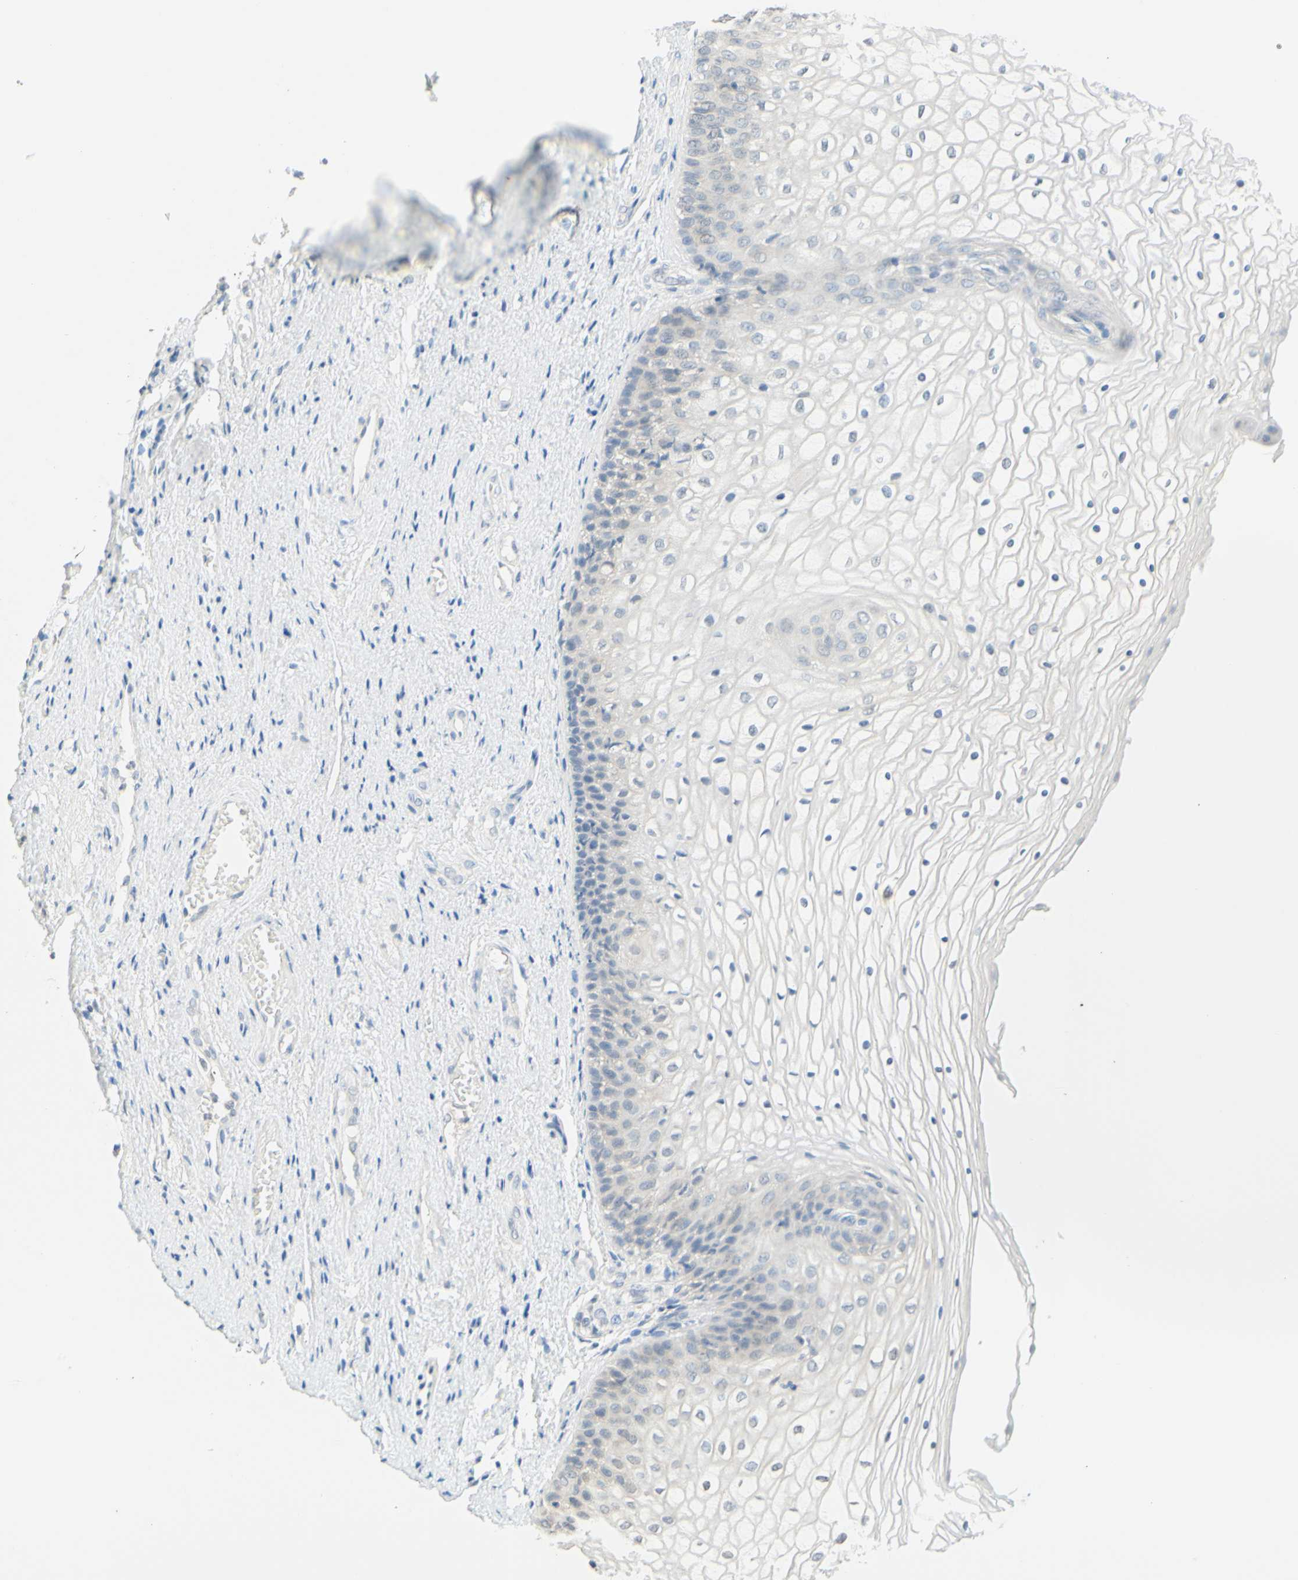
{"staining": {"intensity": "weak", "quantity": "25%-75%", "location": "cytoplasmic/membranous"}, "tissue": "vagina", "cell_type": "Squamous epithelial cells", "image_type": "normal", "snomed": [{"axis": "morphology", "description": "Normal tissue, NOS"}, {"axis": "topography", "description": "Vagina"}], "caption": "High-power microscopy captured an immunohistochemistry (IHC) photomicrograph of benign vagina, revealing weak cytoplasmic/membranous expression in approximately 25%-75% of squamous epithelial cells.", "gene": "MAG", "patient": {"sex": "female", "age": 34}}